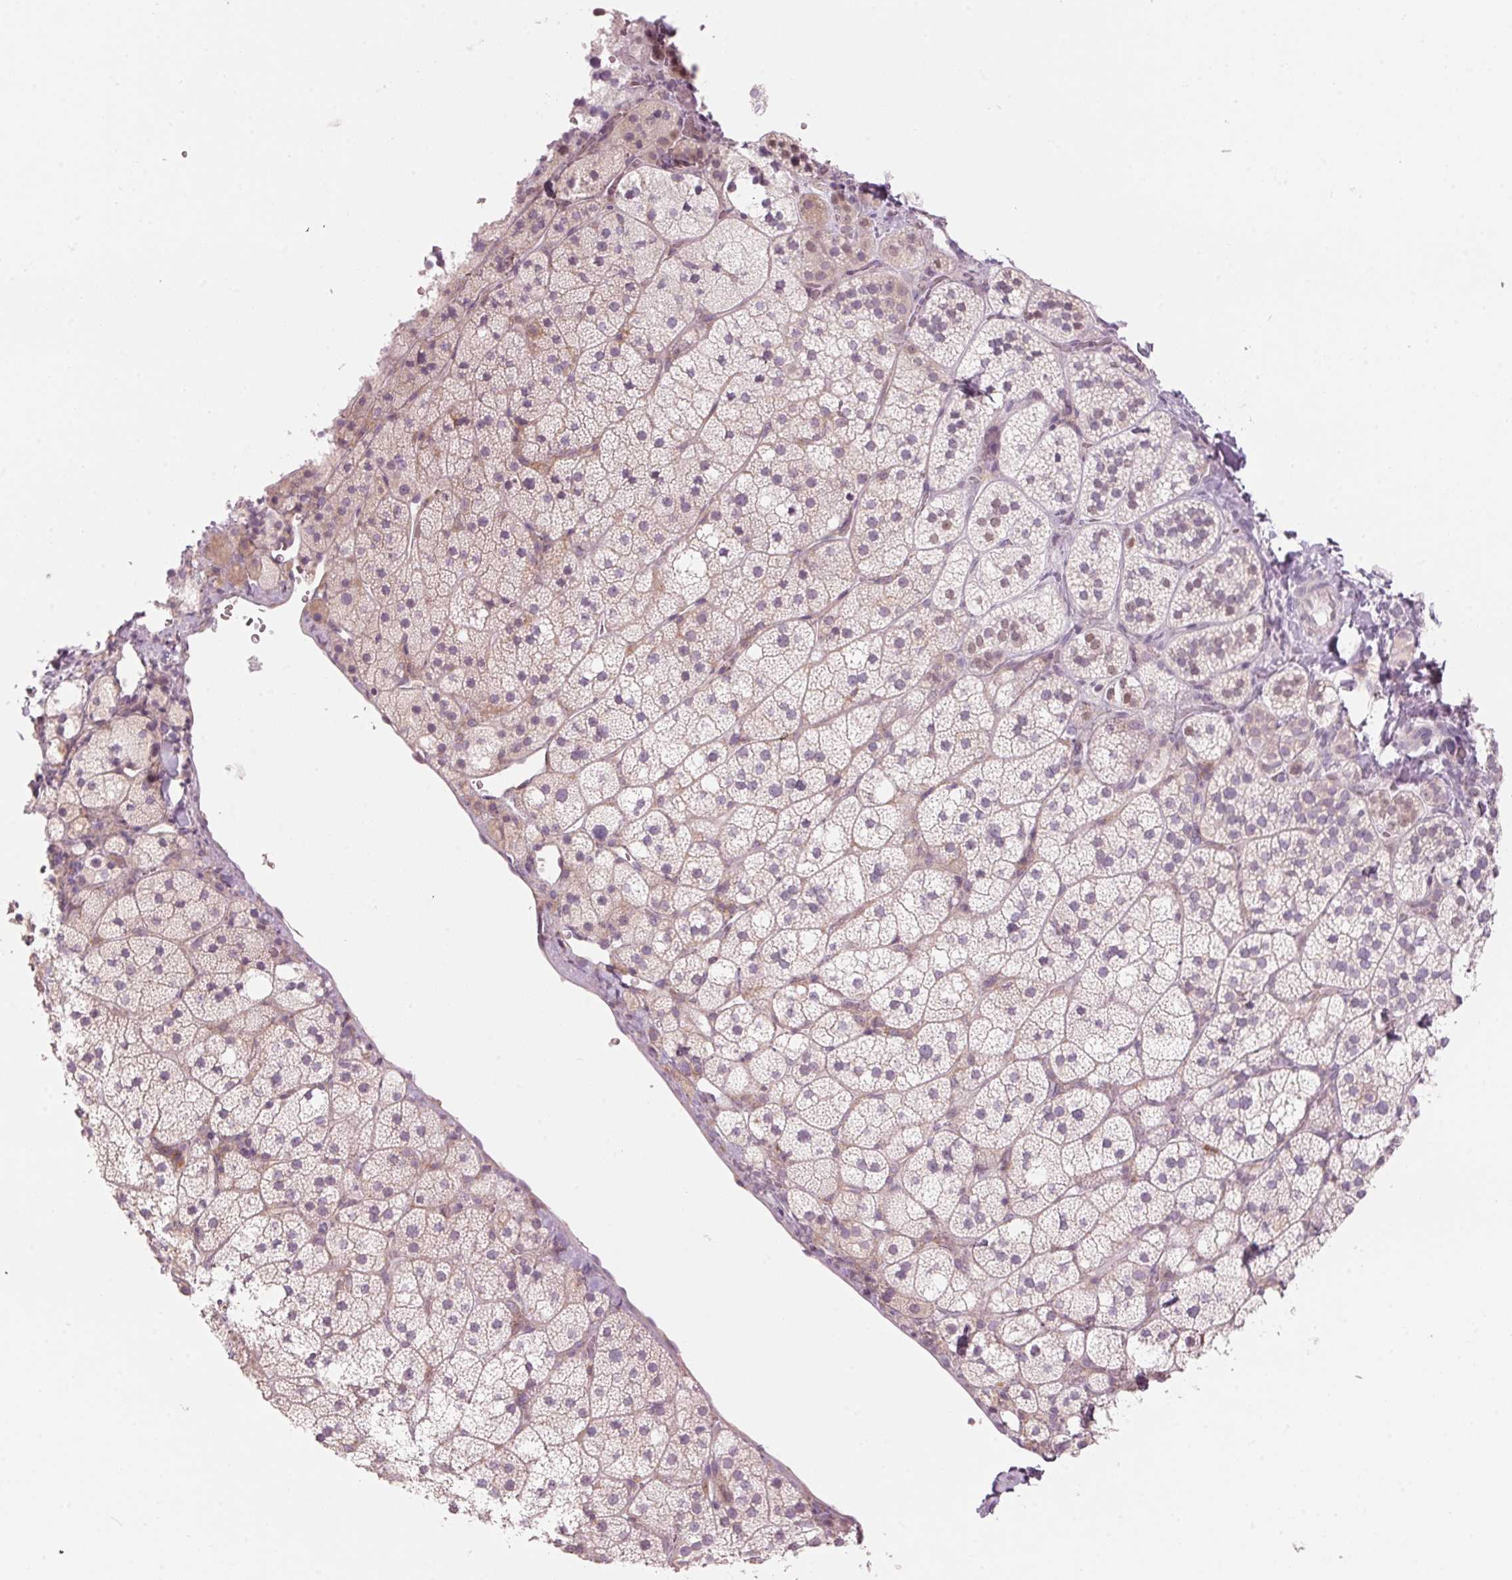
{"staining": {"intensity": "weak", "quantity": "25%-75%", "location": "cytoplasmic/membranous"}, "tissue": "adrenal gland", "cell_type": "Glandular cells", "image_type": "normal", "snomed": [{"axis": "morphology", "description": "Normal tissue, NOS"}, {"axis": "topography", "description": "Adrenal gland"}], "caption": "IHC of unremarkable human adrenal gland demonstrates low levels of weak cytoplasmic/membranous staining in about 25%-75% of glandular cells. (IHC, brightfield microscopy, high magnification).", "gene": "GNMT", "patient": {"sex": "male", "age": 53}}